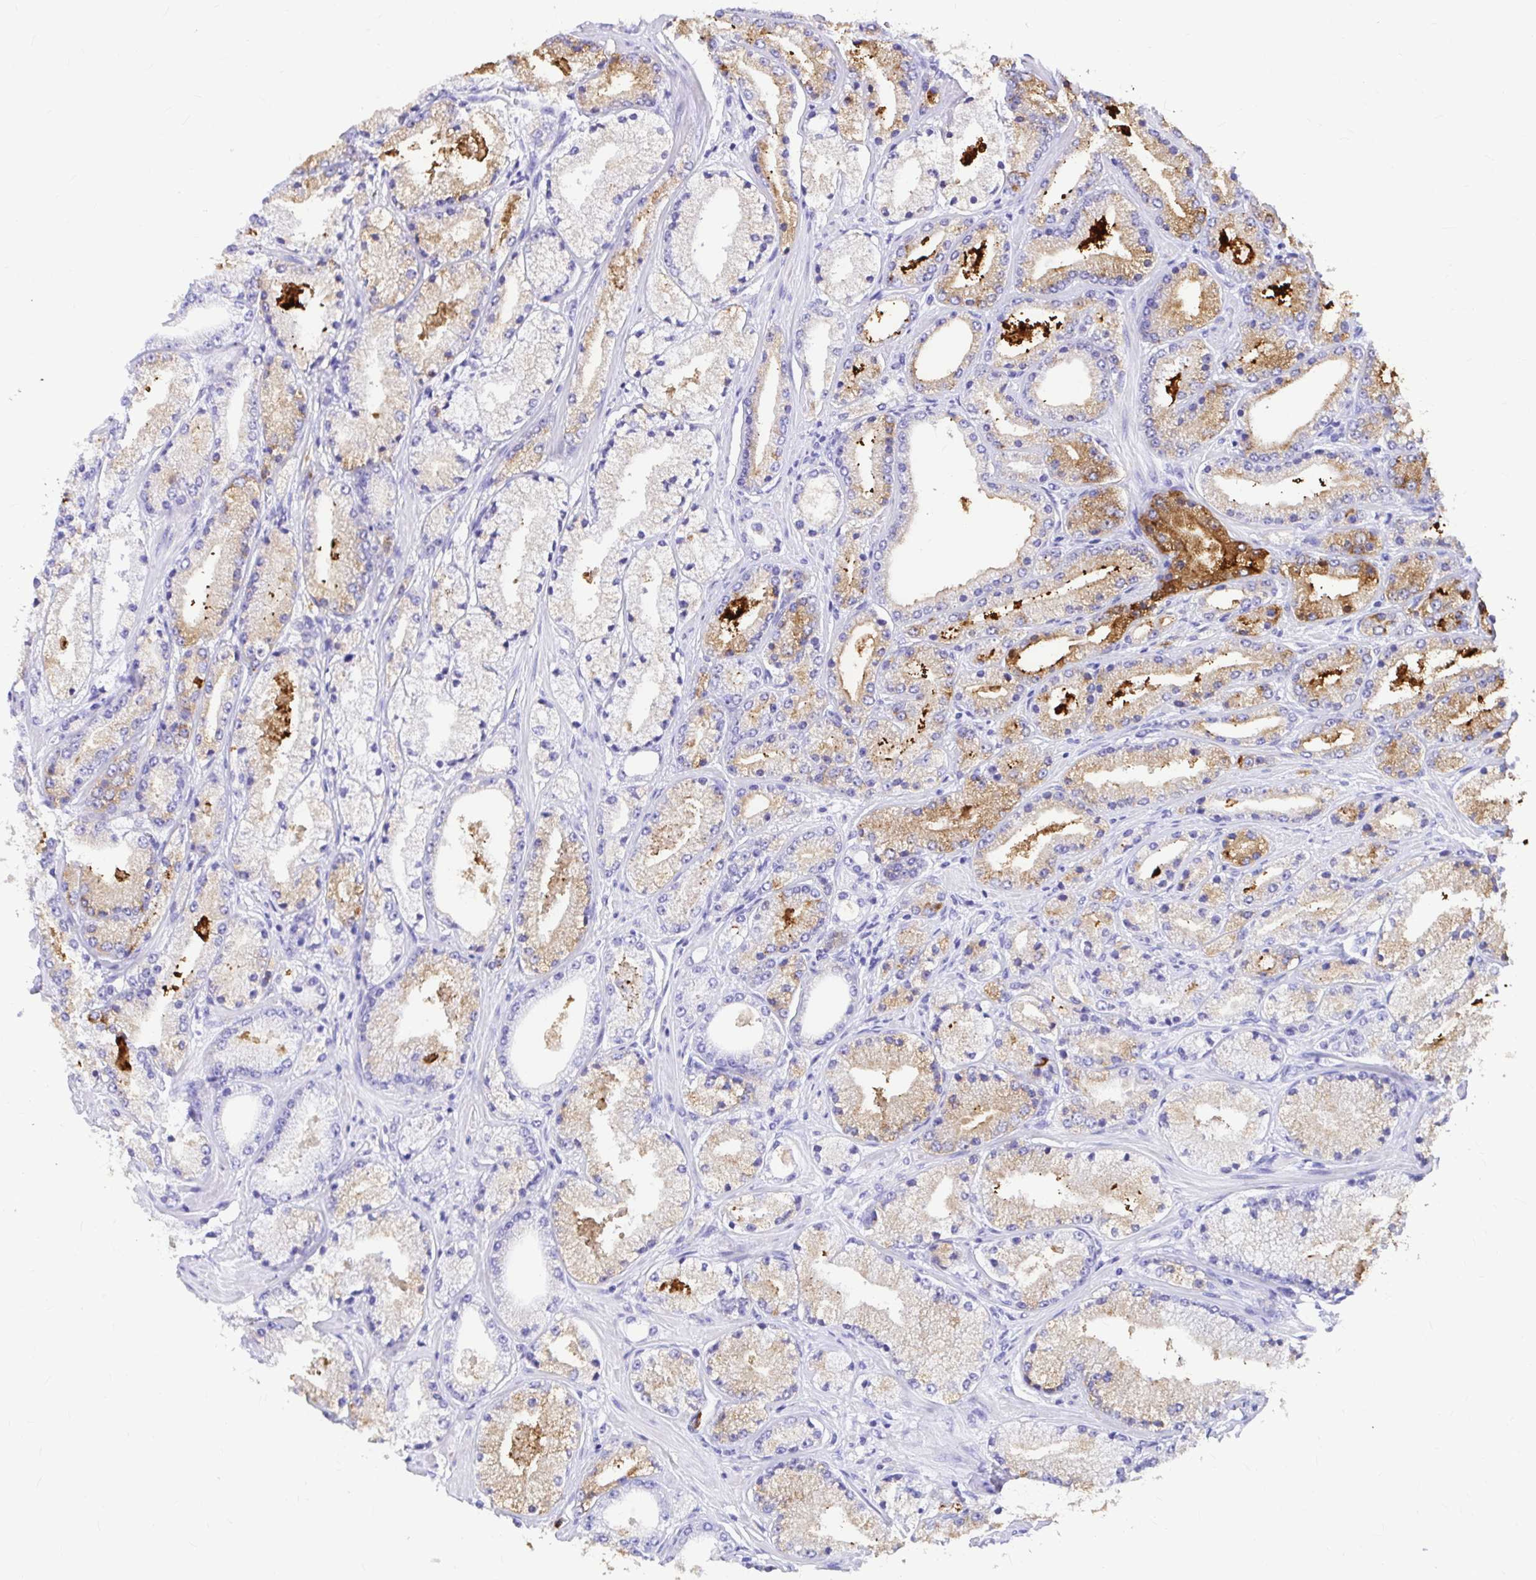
{"staining": {"intensity": "moderate", "quantity": "<25%", "location": "cytoplasmic/membranous"}, "tissue": "prostate cancer", "cell_type": "Tumor cells", "image_type": "cancer", "snomed": [{"axis": "morphology", "description": "Adenocarcinoma, High grade"}, {"axis": "topography", "description": "Prostate"}], "caption": "This is a histology image of immunohistochemistry staining of high-grade adenocarcinoma (prostate), which shows moderate expression in the cytoplasmic/membranous of tumor cells.", "gene": "CLEC1B", "patient": {"sex": "male", "age": 63}}